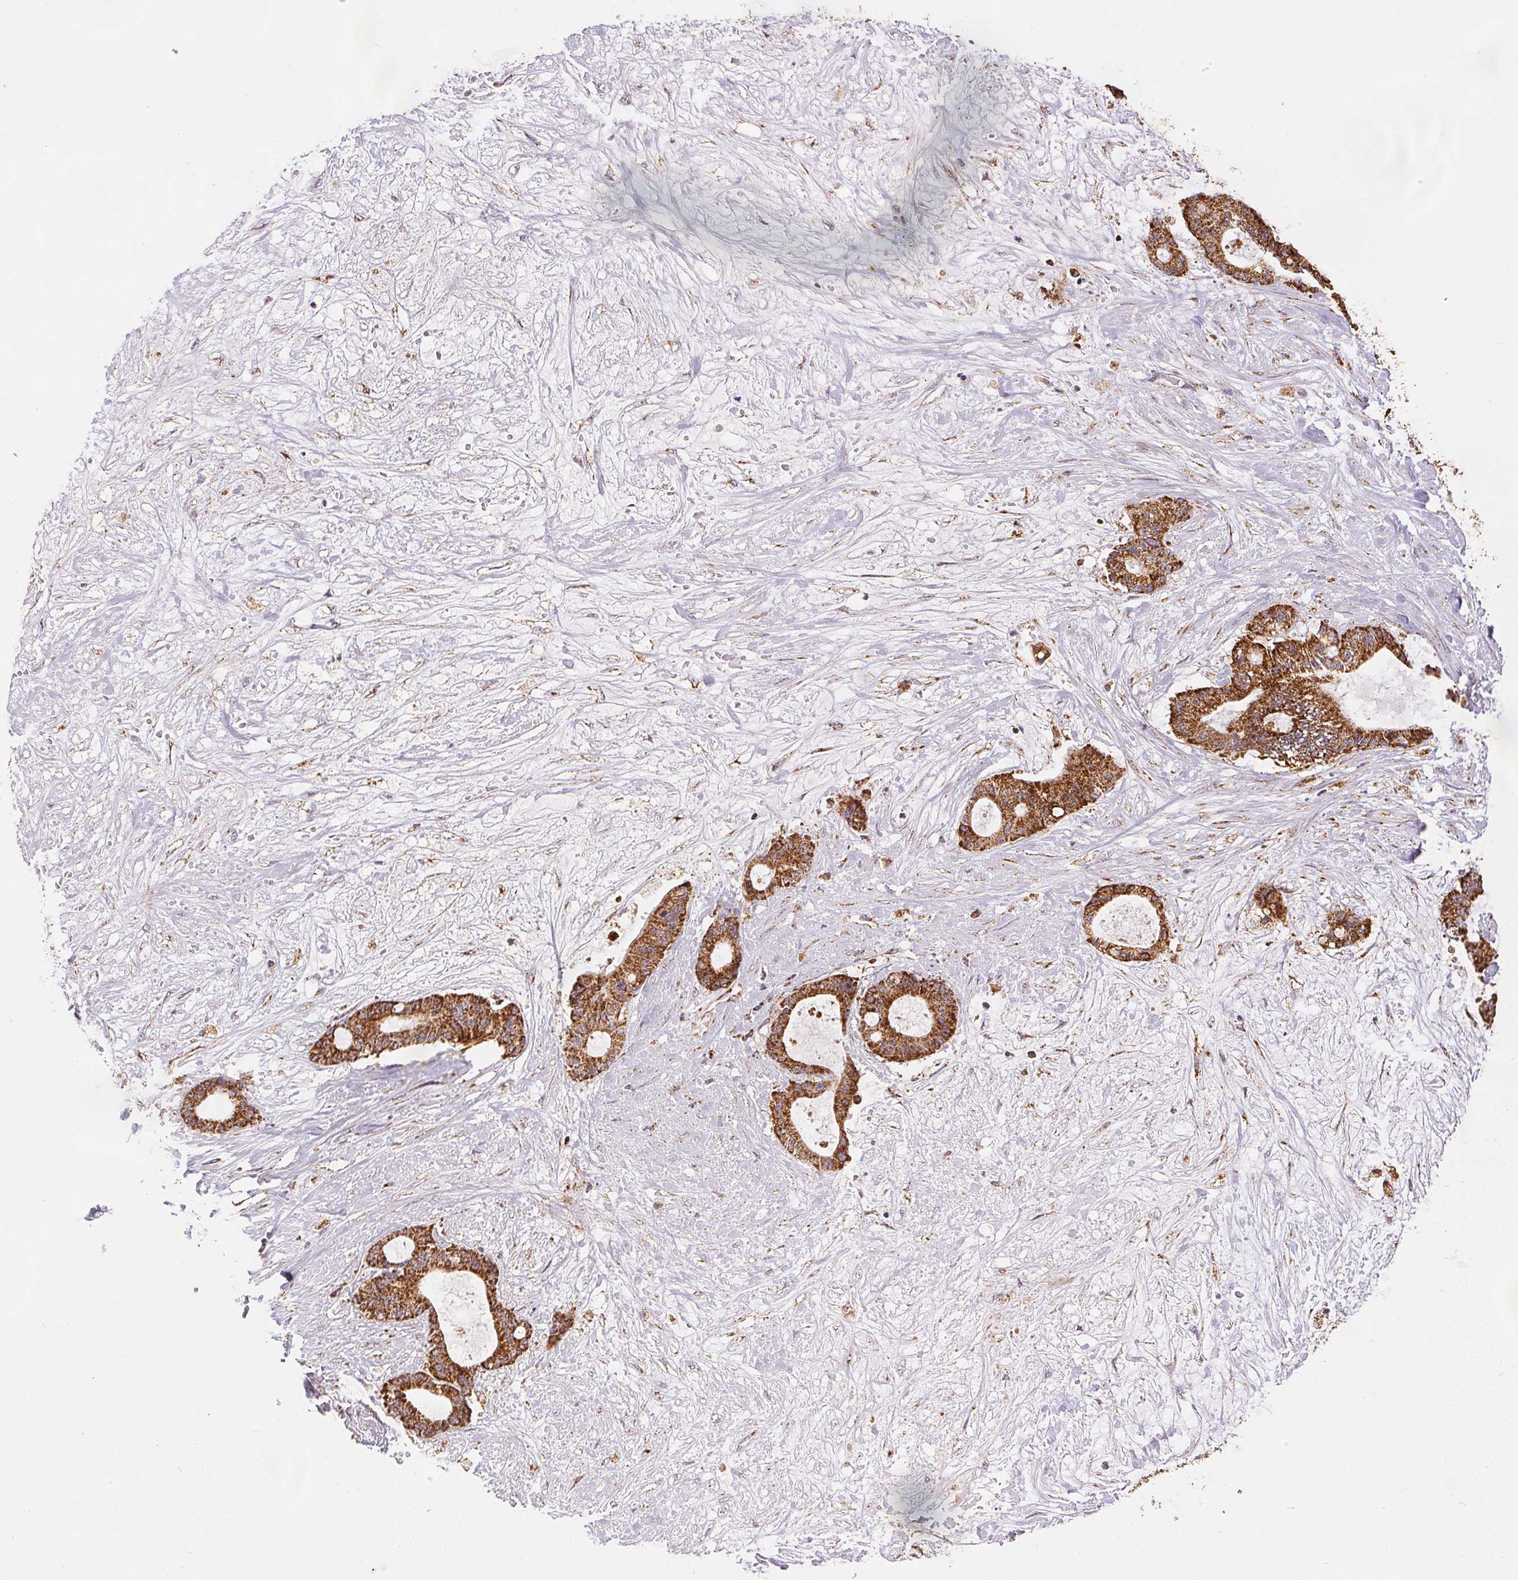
{"staining": {"intensity": "strong", "quantity": ">75%", "location": "cytoplasmic/membranous"}, "tissue": "liver cancer", "cell_type": "Tumor cells", "image_type": "cancer", "snomed": [{"axis": "morphology", "description": "Normal tissue, NOS"}, {"axis": "morphology", "description": "Cholangiocarcinoma"}, {"axis": "topography", "description": "Liver"}, {"axis": "topography", "description": "Peripheral nerve tissue"}], "caption": "Protein expression analysis of liver cholangiocarcinoma demonstrates strong cytoplasmic/membranous positivity in about >75% of tumor cells.", "gene": "SDHB", "patient": {"sex": "female", "age": 73}}